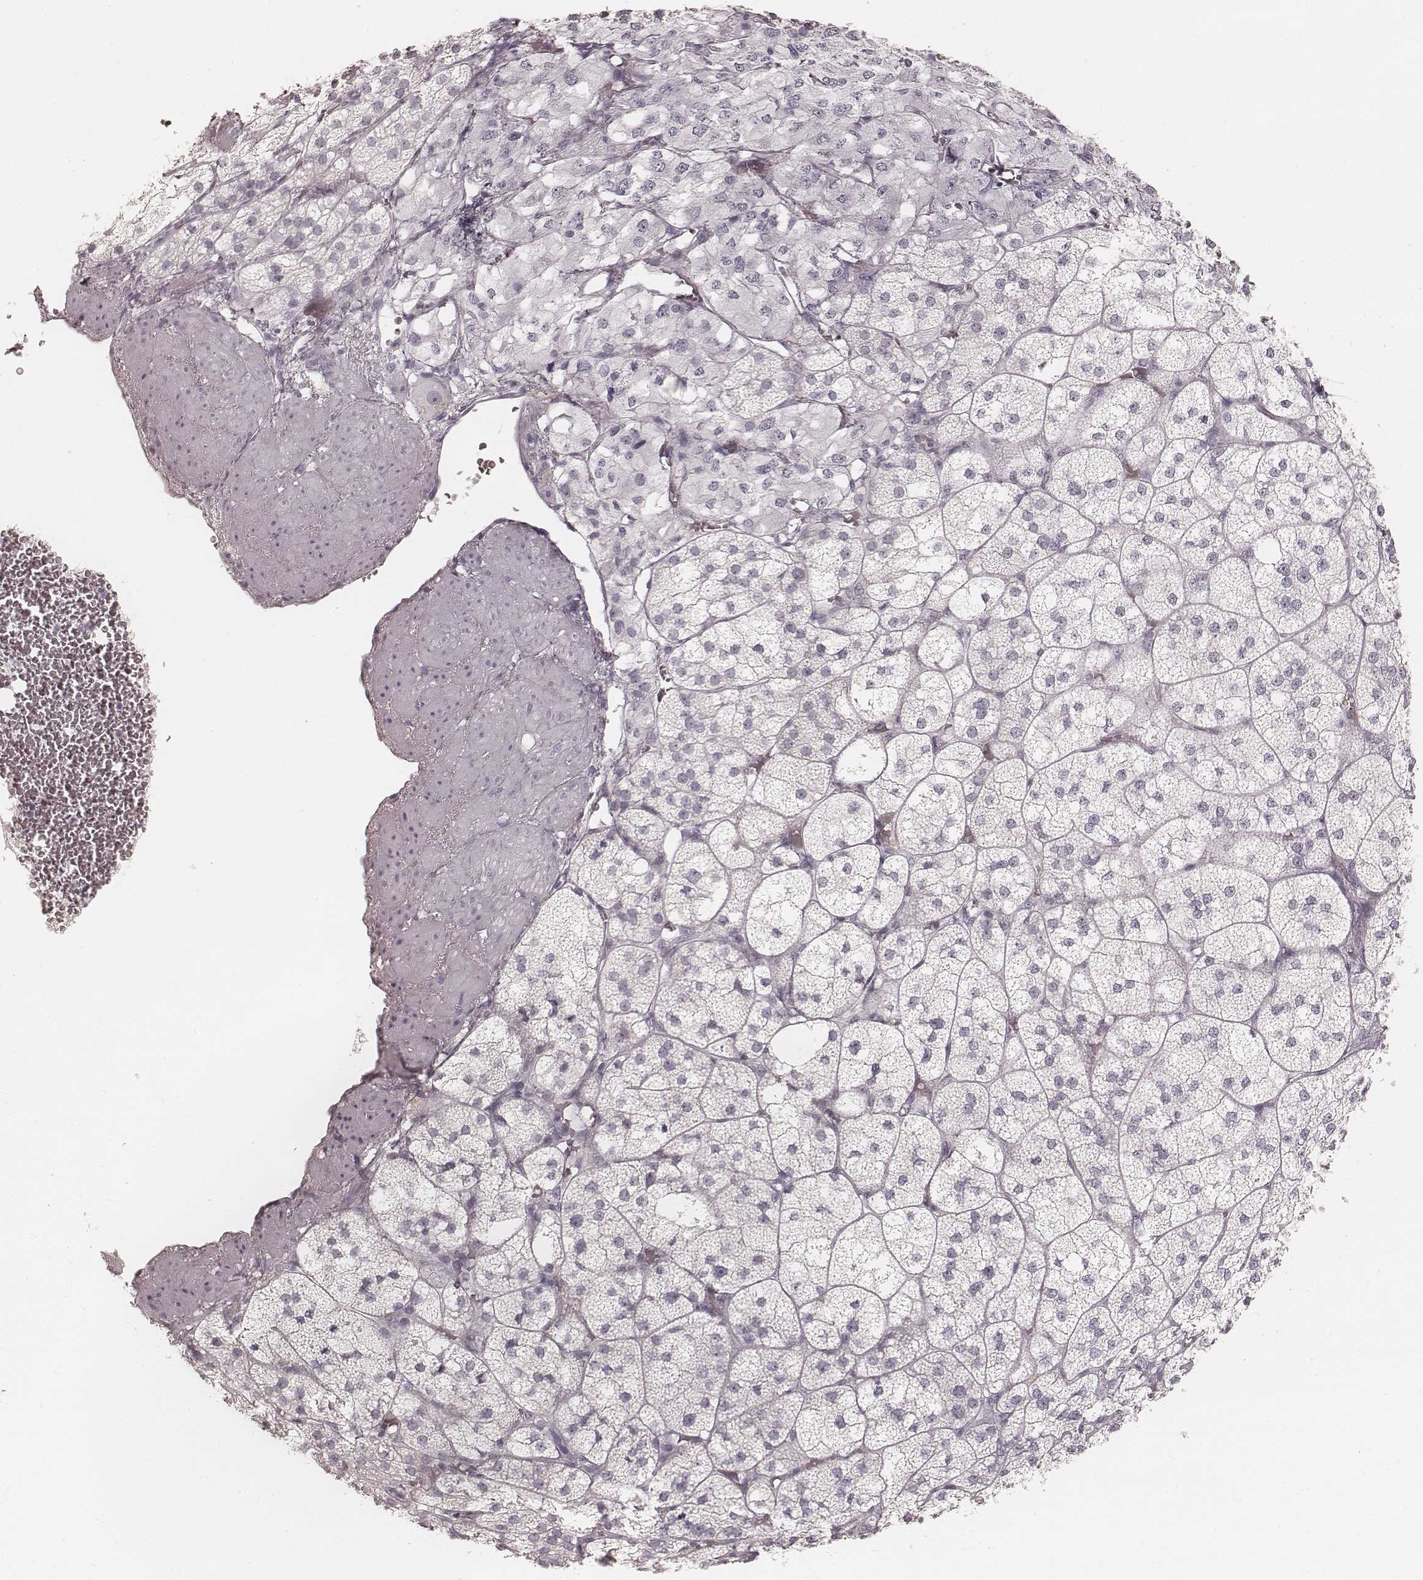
{"staining": {"intensity": "negative", "quantity": "none", "location": "none"}, "tissue": "adrenal gland", "cell_type": "Glandular cells", "image_type": "normal", "snomed": [{"axis": "morphology", "description": "Normal tissue, NOS"}, {"axis": "topography", "description": "Adrenal gland"}], "caption": "DAB immunohistochemical staining of unremarkable adrenal gland exhibits no significant staining in glandular cells. The staining is performed using DAB (3,3'-diaminobenzidine) brown chromogen with nuclei counter-stained in using hematoxylin.", "gene": "KRT26", "patient": {"sex": "female", "age": 60}}